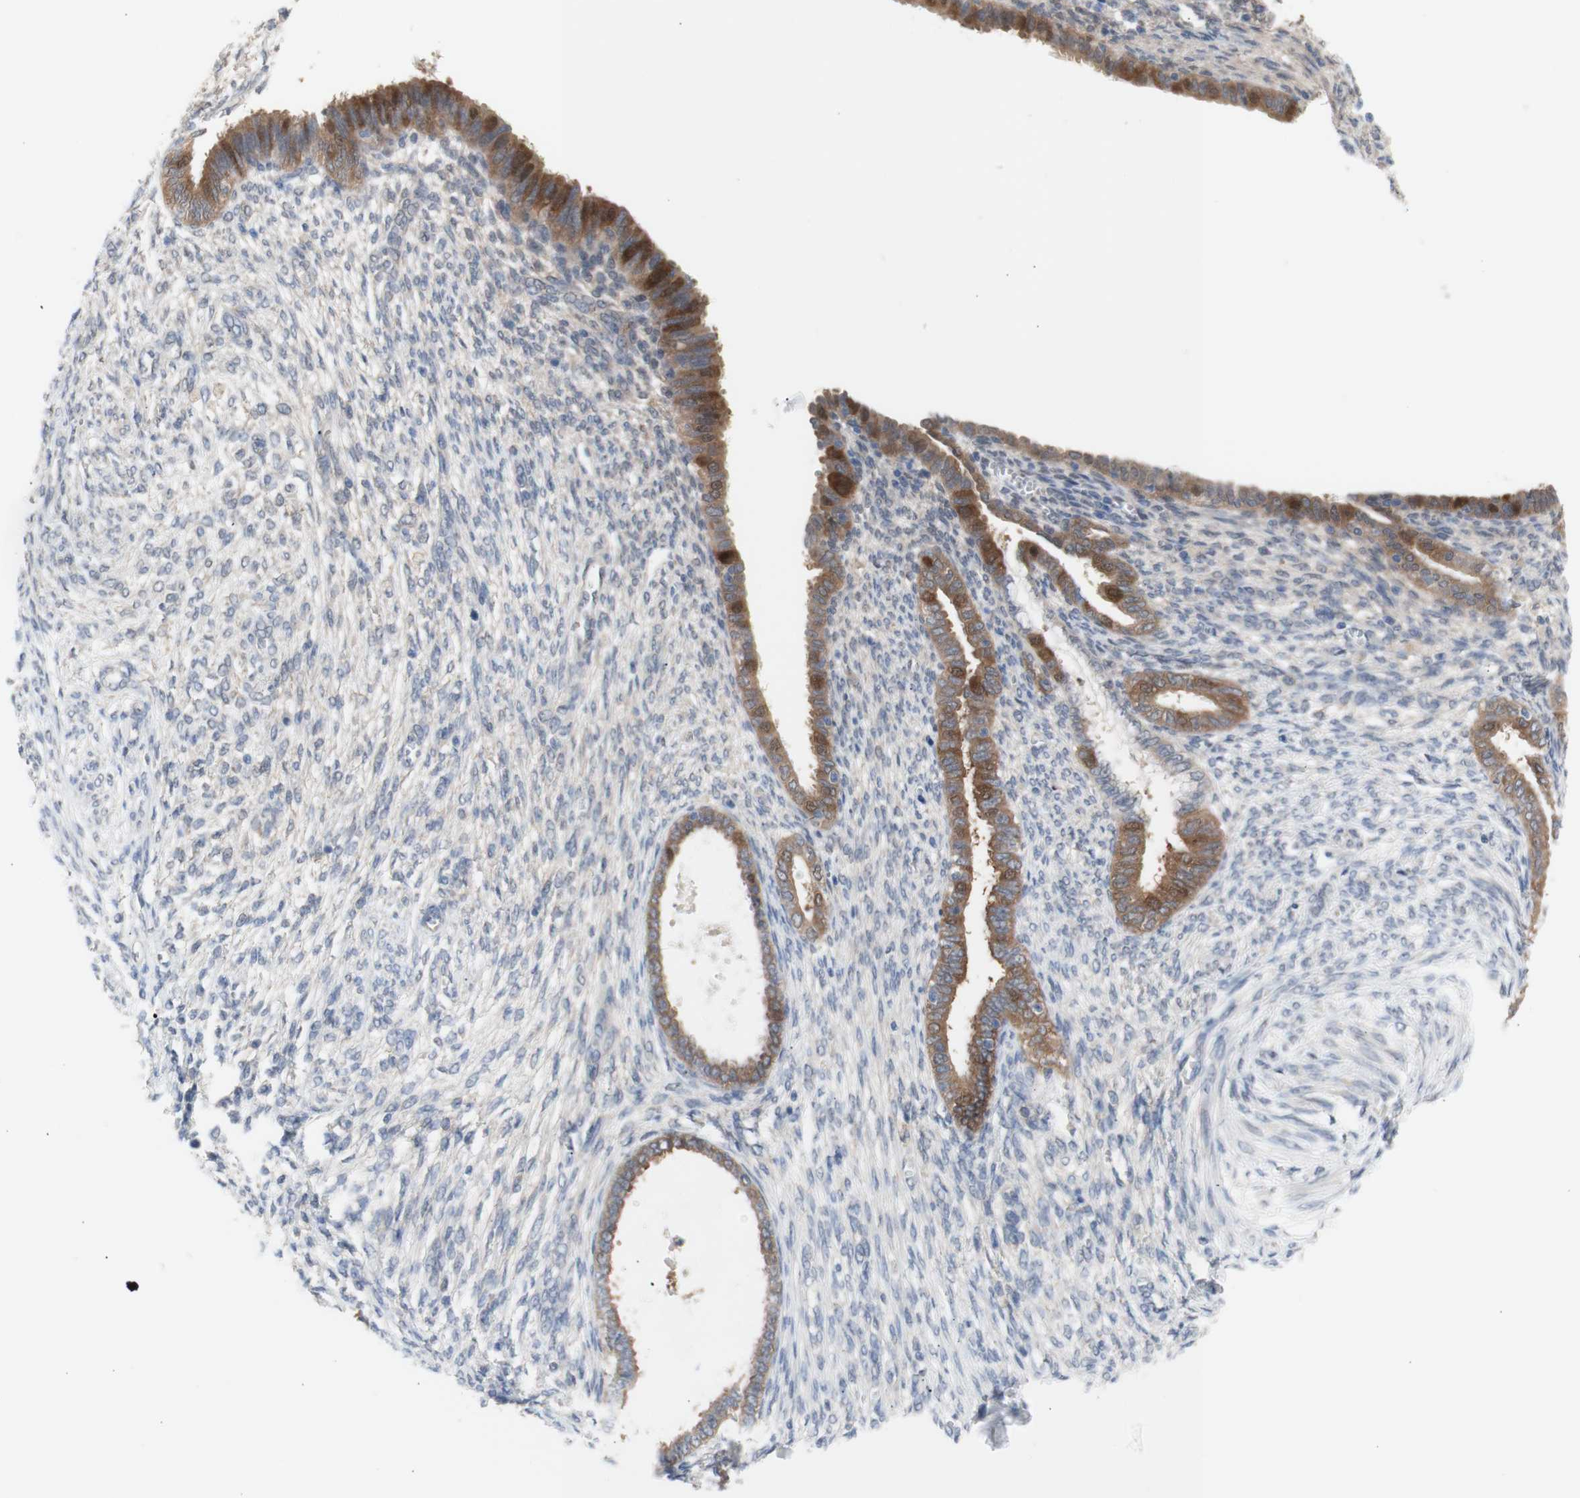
{"staining": {"intensity": "weak", "quantity": "<25%", "location": "cytoplasmic/membranous"}, "tissue": "endometrium", "cell_type": "Cells in endometrial stroma", "image_type": "normal", "snomed": [{"axis": "morphology", "description": "Normal tissue, NOS"}, {"axis": "topography", "description": "Endometrium"}], "caption": "This micrograph is of benign endometrium stained with IHC to label a protein in brown with the nuclei are counter-stained blue. There is no expression in cells in endometrial stroma. (Stains: DAB (3,3'-diaminobenzidine) immunohistochemistry (IHC) with hematoxylin counter stain, Microscopy: brightfield microscopy at high magnification).", "gene": "PRMT5", "patient": {"sex": "female", "age": 72}}